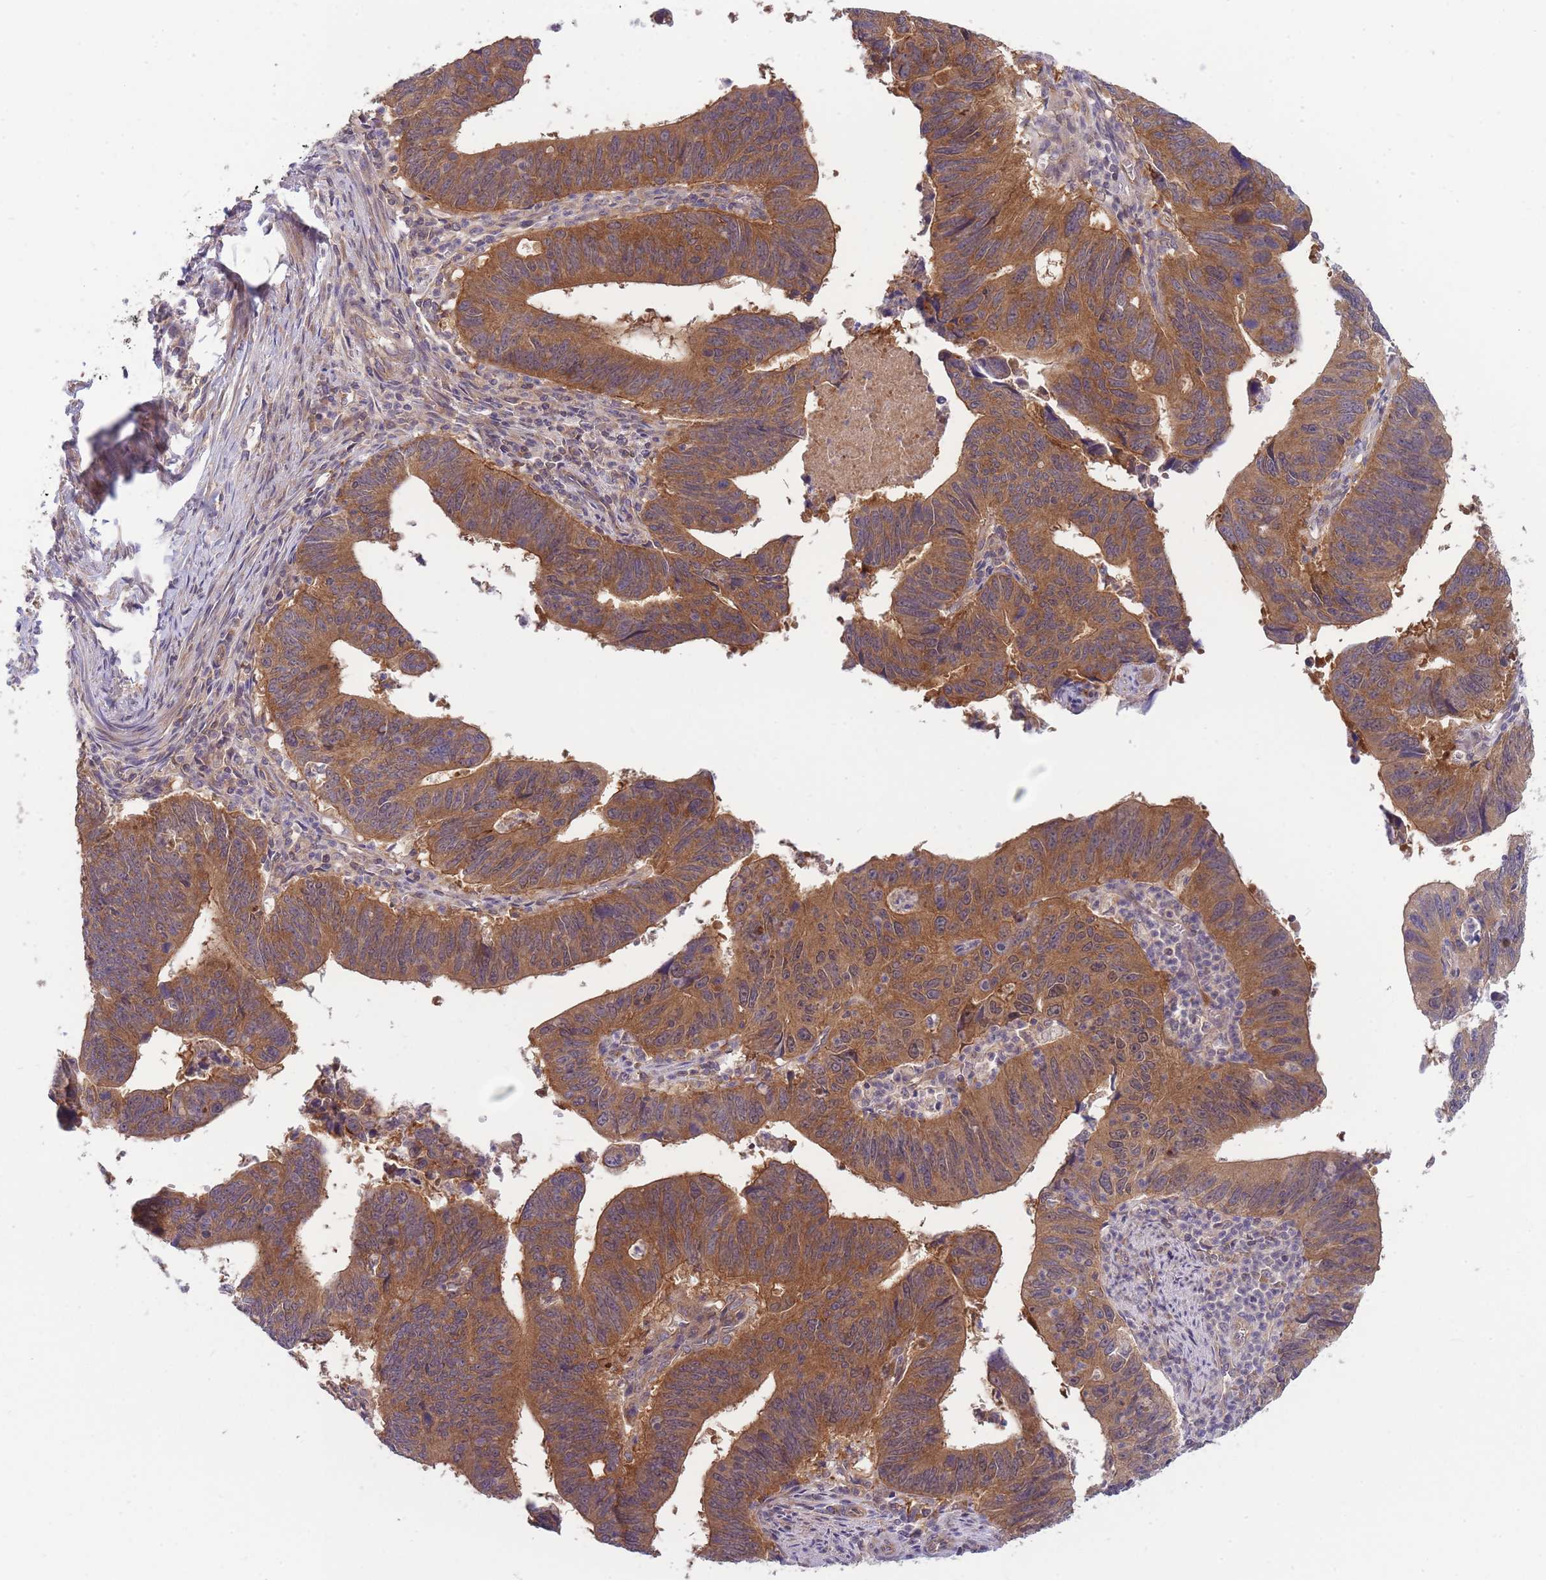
{"staining": {"intensity": "moderate", "quantity": ">75%", "location": "cytoplasmic/membranous"}, "tissue": "stomach cancer", "cell_type": "Tumor cells", "image_type": "cancer", "snomed": [{"axis": "morphology", "description": "Adenocarcinoma, NOS"}, {"axis": "topography", "description": "Stomach"}], "caption": "The photomicrograph displays staining of stomach cancer (adenocarcinoma), revealing moderate cytoplasmic/membranous protein expression (brown color) within tumor cells.", "gene": "PFDN6", "patient": {"sex": "male", "age": 59}}